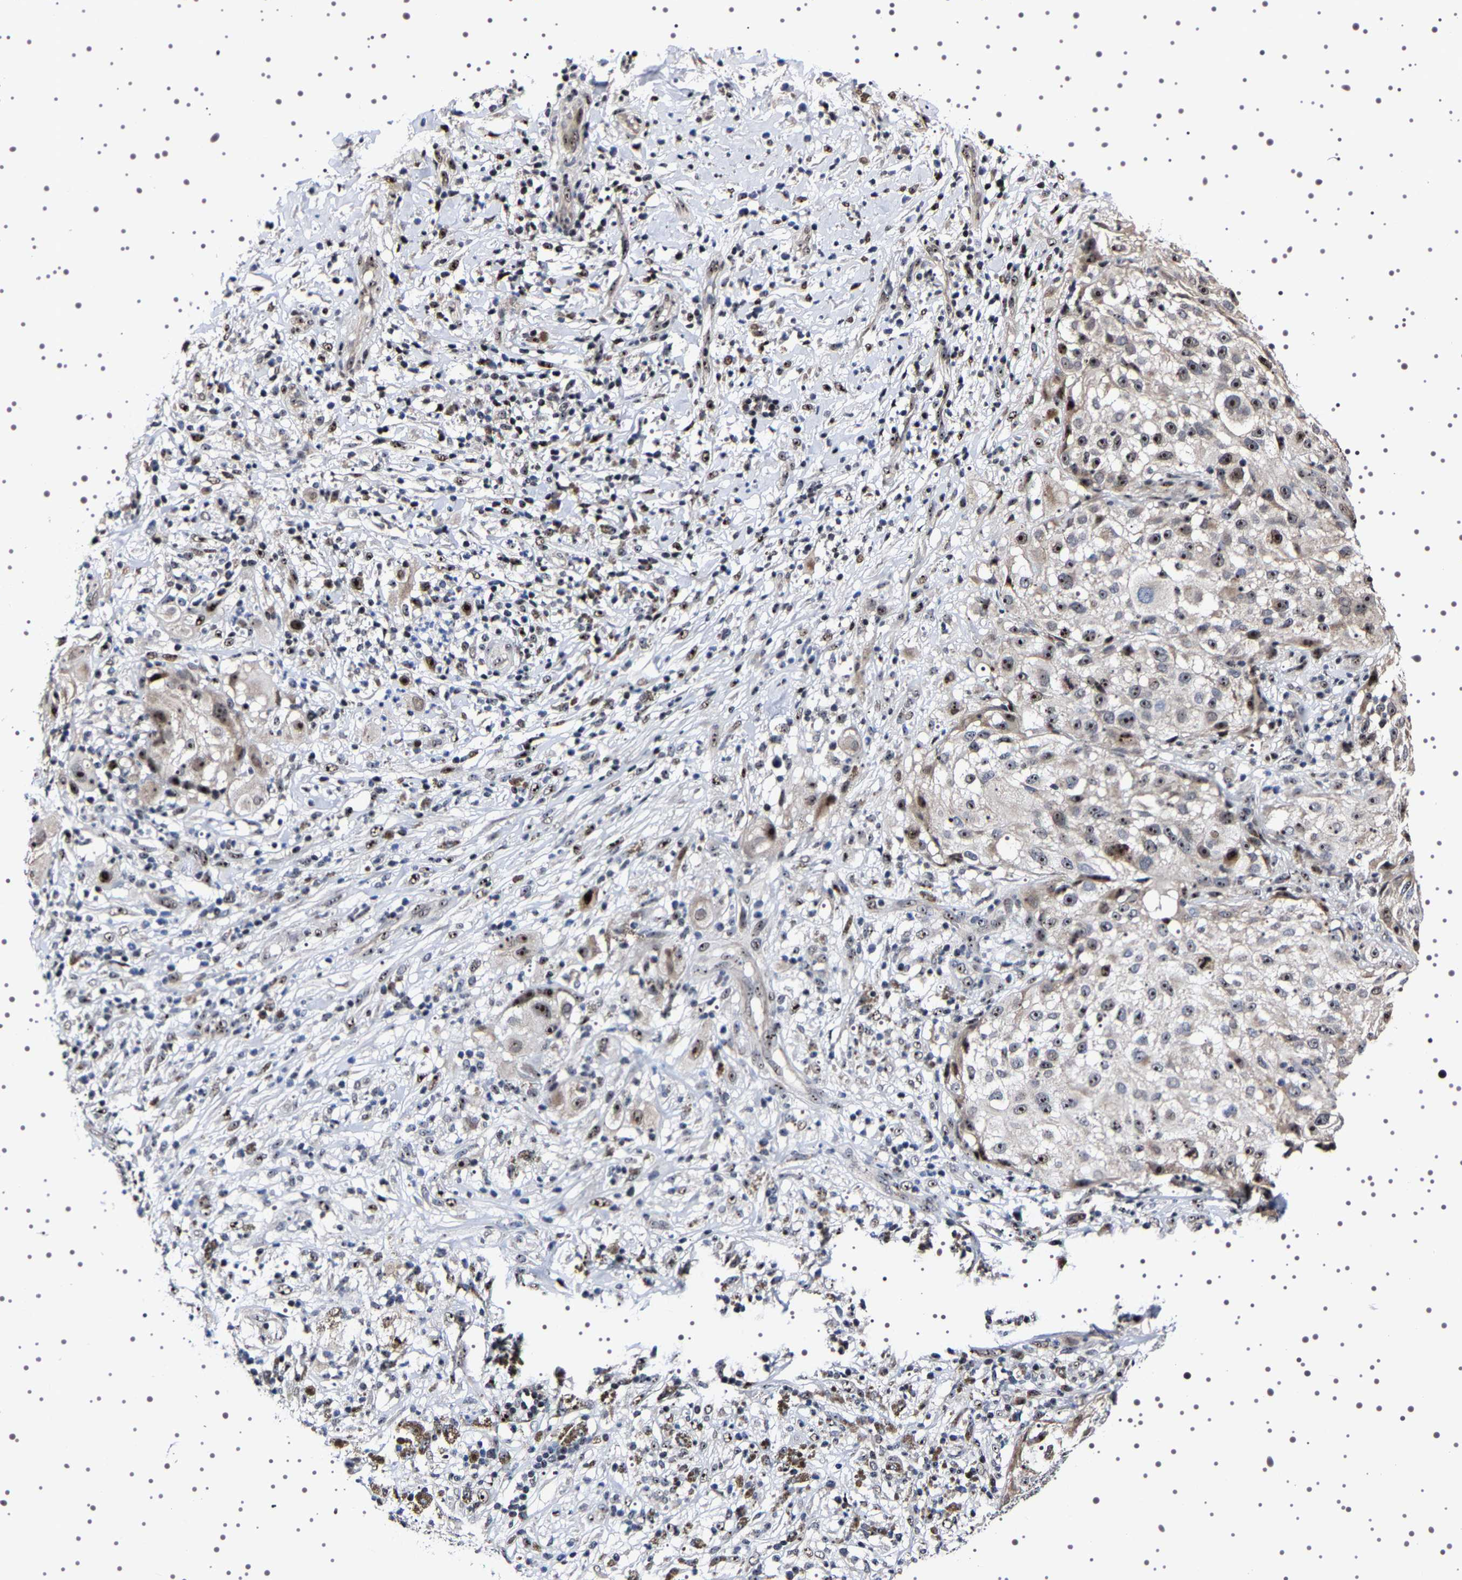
{"staining": {"intensity": "strong", "quantity": "25%-75%", "location": "nuclear"}, "tissue": "melanoma", "cell_type": "Tumor cells", "image_type": "cancer", "snomed": [{"axis": "morphology", "description": "Necrosis, NOS"}, {"axis": "morphology", "description": "Malignant melanoma, NOS"}, {"axis": "topography", "description": "Skin"}], "caption": "Protein expression analysis of malignant melanoma reveals strong nuclear positivity in approximately 25%-75% of tumor cells. (DAB (3,3'-diaminobenzidine) = brown stain, brightfield microscopy at high magnification).", "gene": "GNL3", "patient": {"sex": "female", "age": 87}}